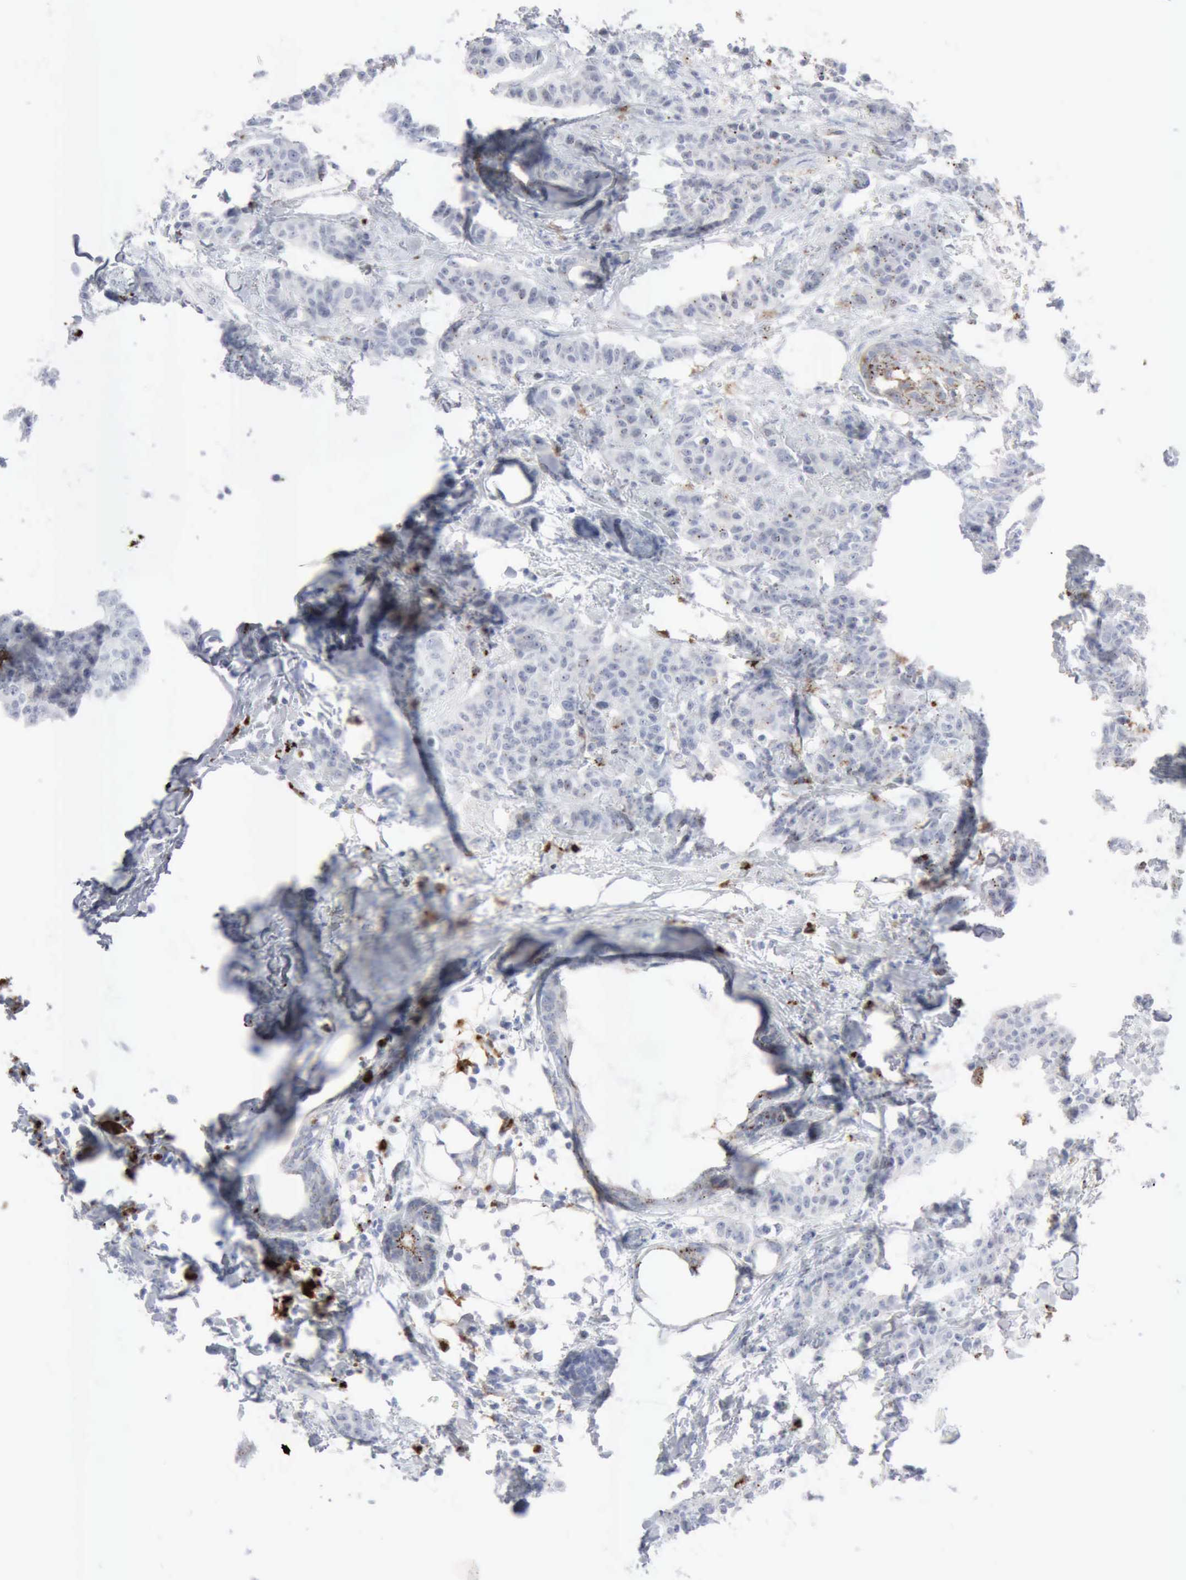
{"staining": {"intensity": "weak", "quantity": "25%-75%", "location": "cytoplasmic/membranous"}, "tissue": "breast cancer", "cell_type": "Tumor cells", "image_type": "cancer", "snomed": [{"axis": "morphology", "description": "Duct carcinoma"}, {"axis": "topography", "description": "Breast"}], "caption": "Breast cancer (invasive ductal carcinoma) stained with immunohistochemistry (IHC) demonstrates weak cytoplasmic/membranous positivity in approximately 25%-75% of tumor cells.", "gene": "GLA", "patient": {"sex": "female", "age": 40}}